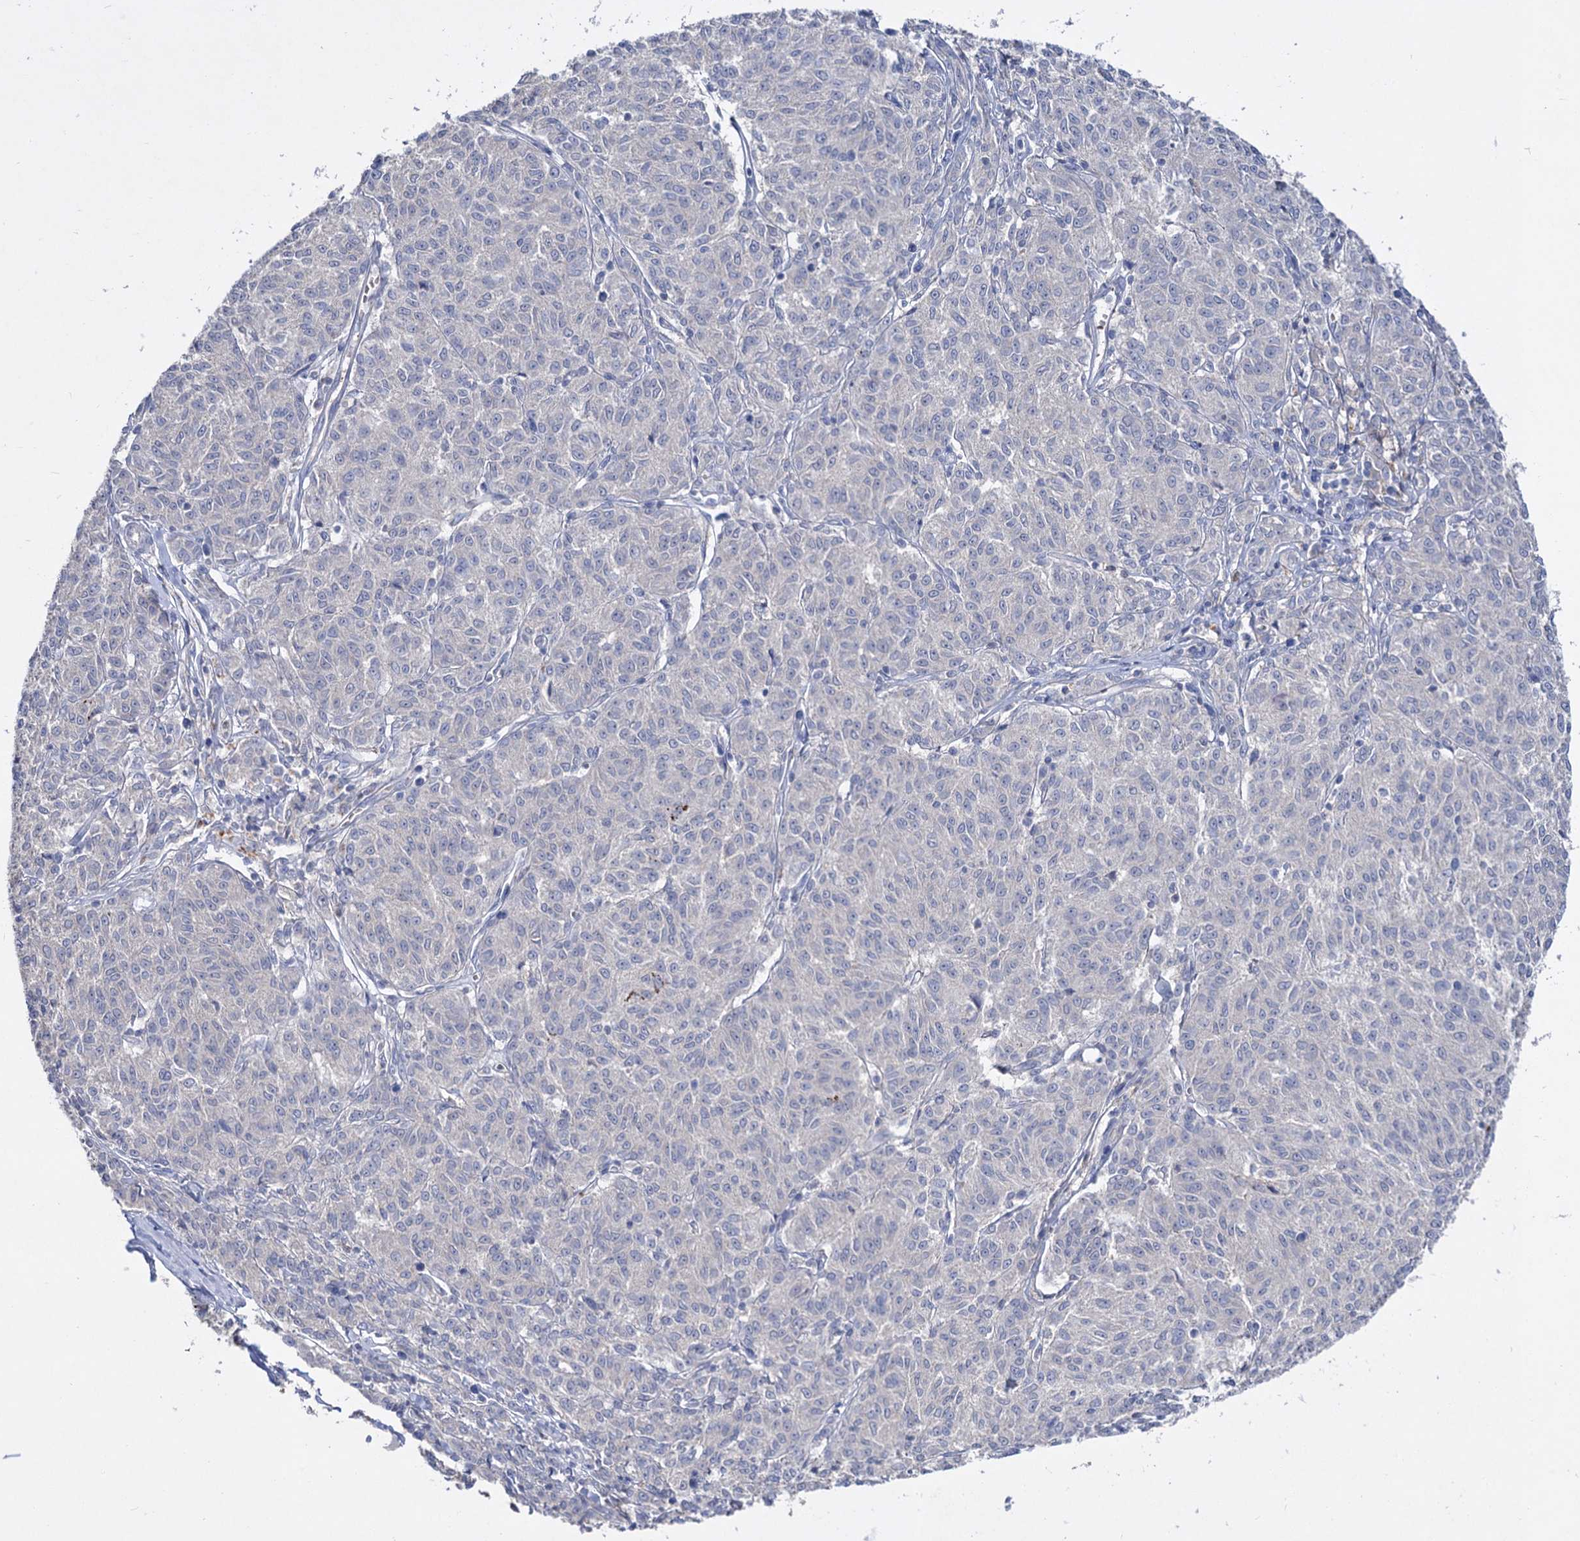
{"staining": {"intensity": "negative", "quantity": "none", "location": "none"}, "tissue": "melanoma", "cell_type": "Tumor cells", "image_type": "cancer", "snomed": [{"axis": "morphology", "description": "Malignant melanoma, NOS"}, {"axis": "topography", "description": "Skin"}], "caption": "A micrograph of melanoma stained for a protein reveals no brown staining in tumor cells.", "gene": "ATP4A", "patient": {"sex": "female", "age": 72}}